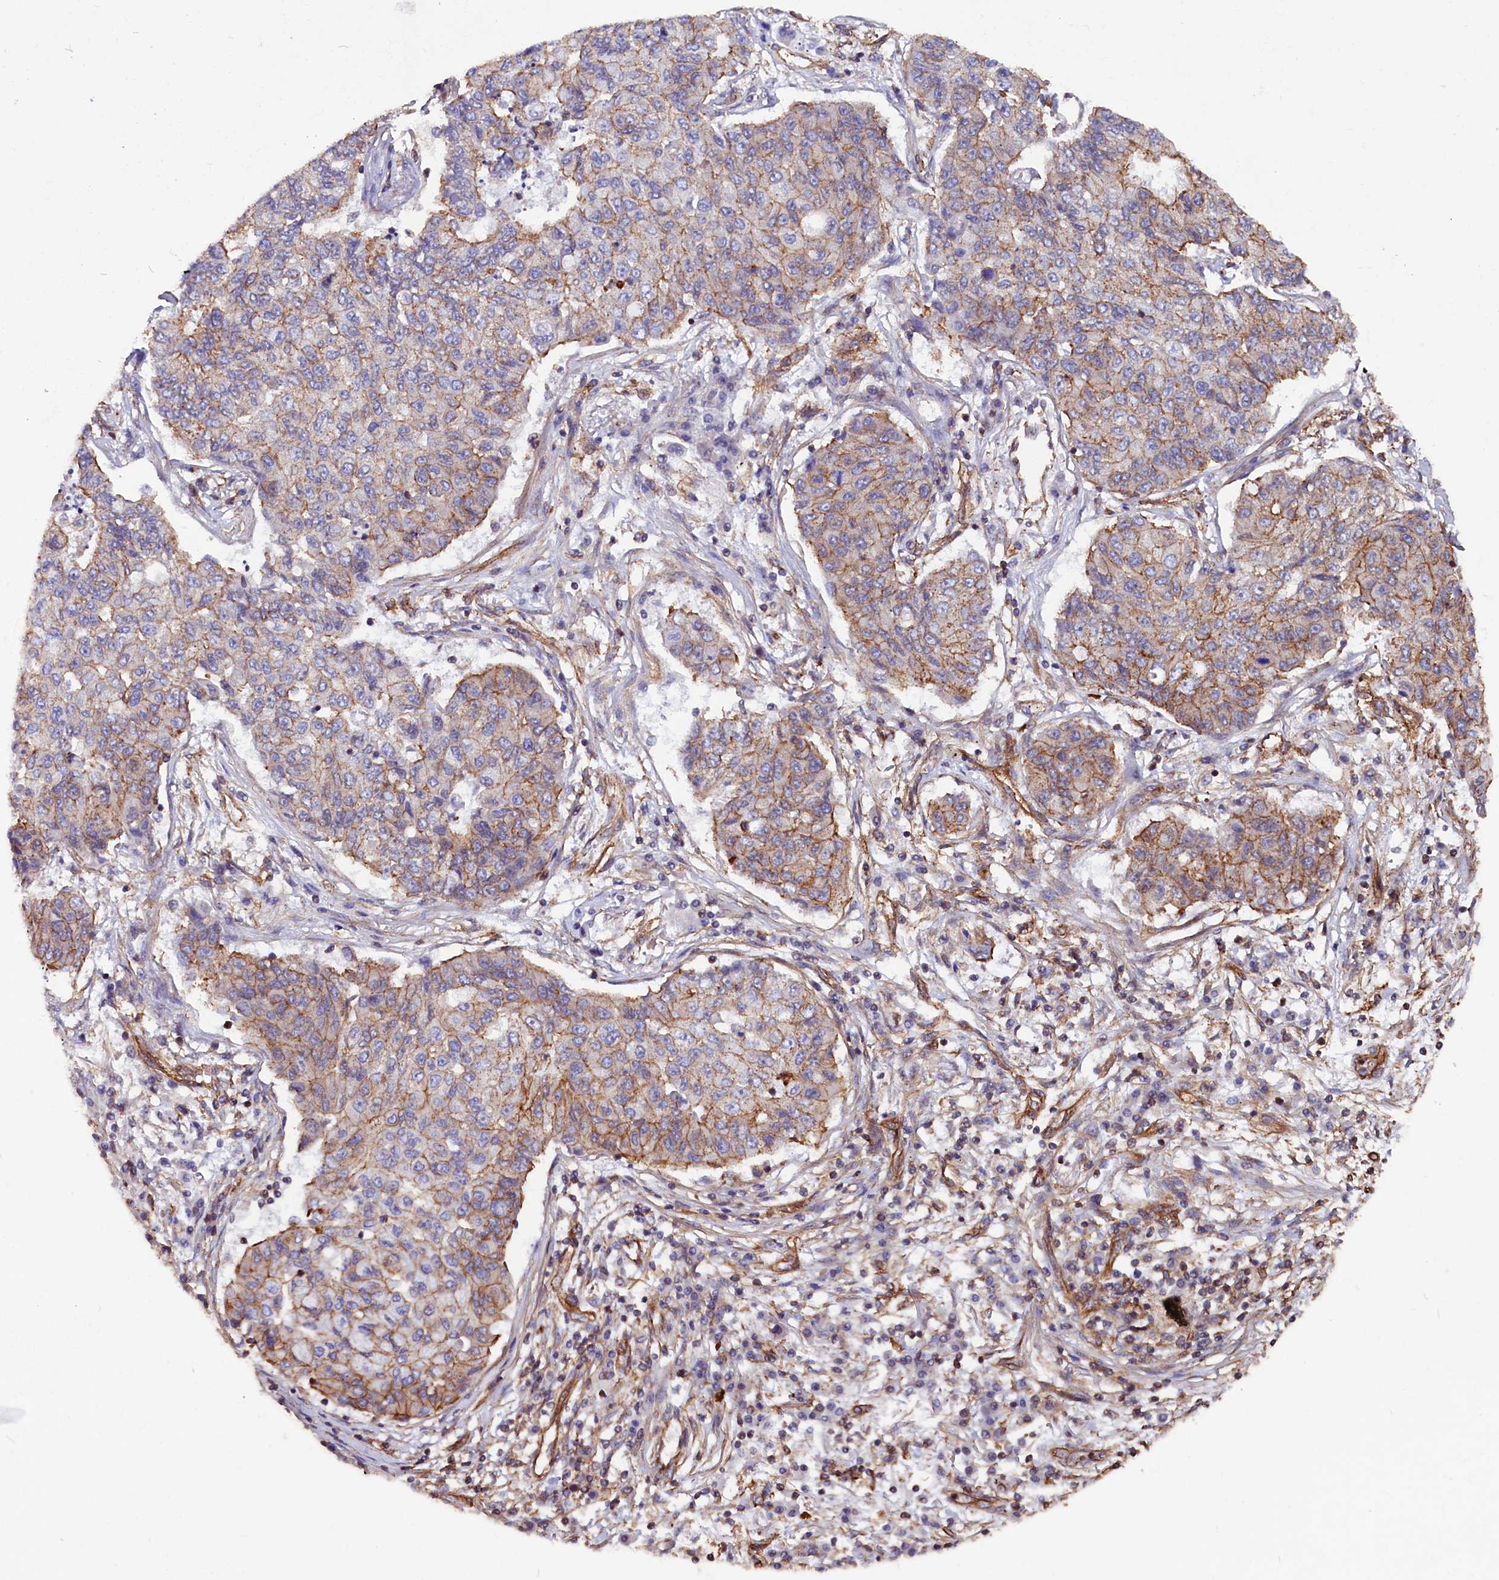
{"staining": {"intensity": "moderate", "quantity": "25%-75%", "location": "cytoplasmic/membranous"}, "tissue": "lung cancer", "cell_type": "Tumor cells", "image_type": "cancer", "snomed": [{"axis": "morphology", "description": "Squamous cell carcinoma, NOS"}, {"axis": "topography", "description": "Lung"}], "caption": "Immunohistochemical staining of lung cancer (squamous cell carcinoma) shows moderate cytoplasmic/membranous protein positivity in about 25%-75% of tumor cells.", "gene": "ZNF749", "patient": {"sex": "male", "age": 74}}